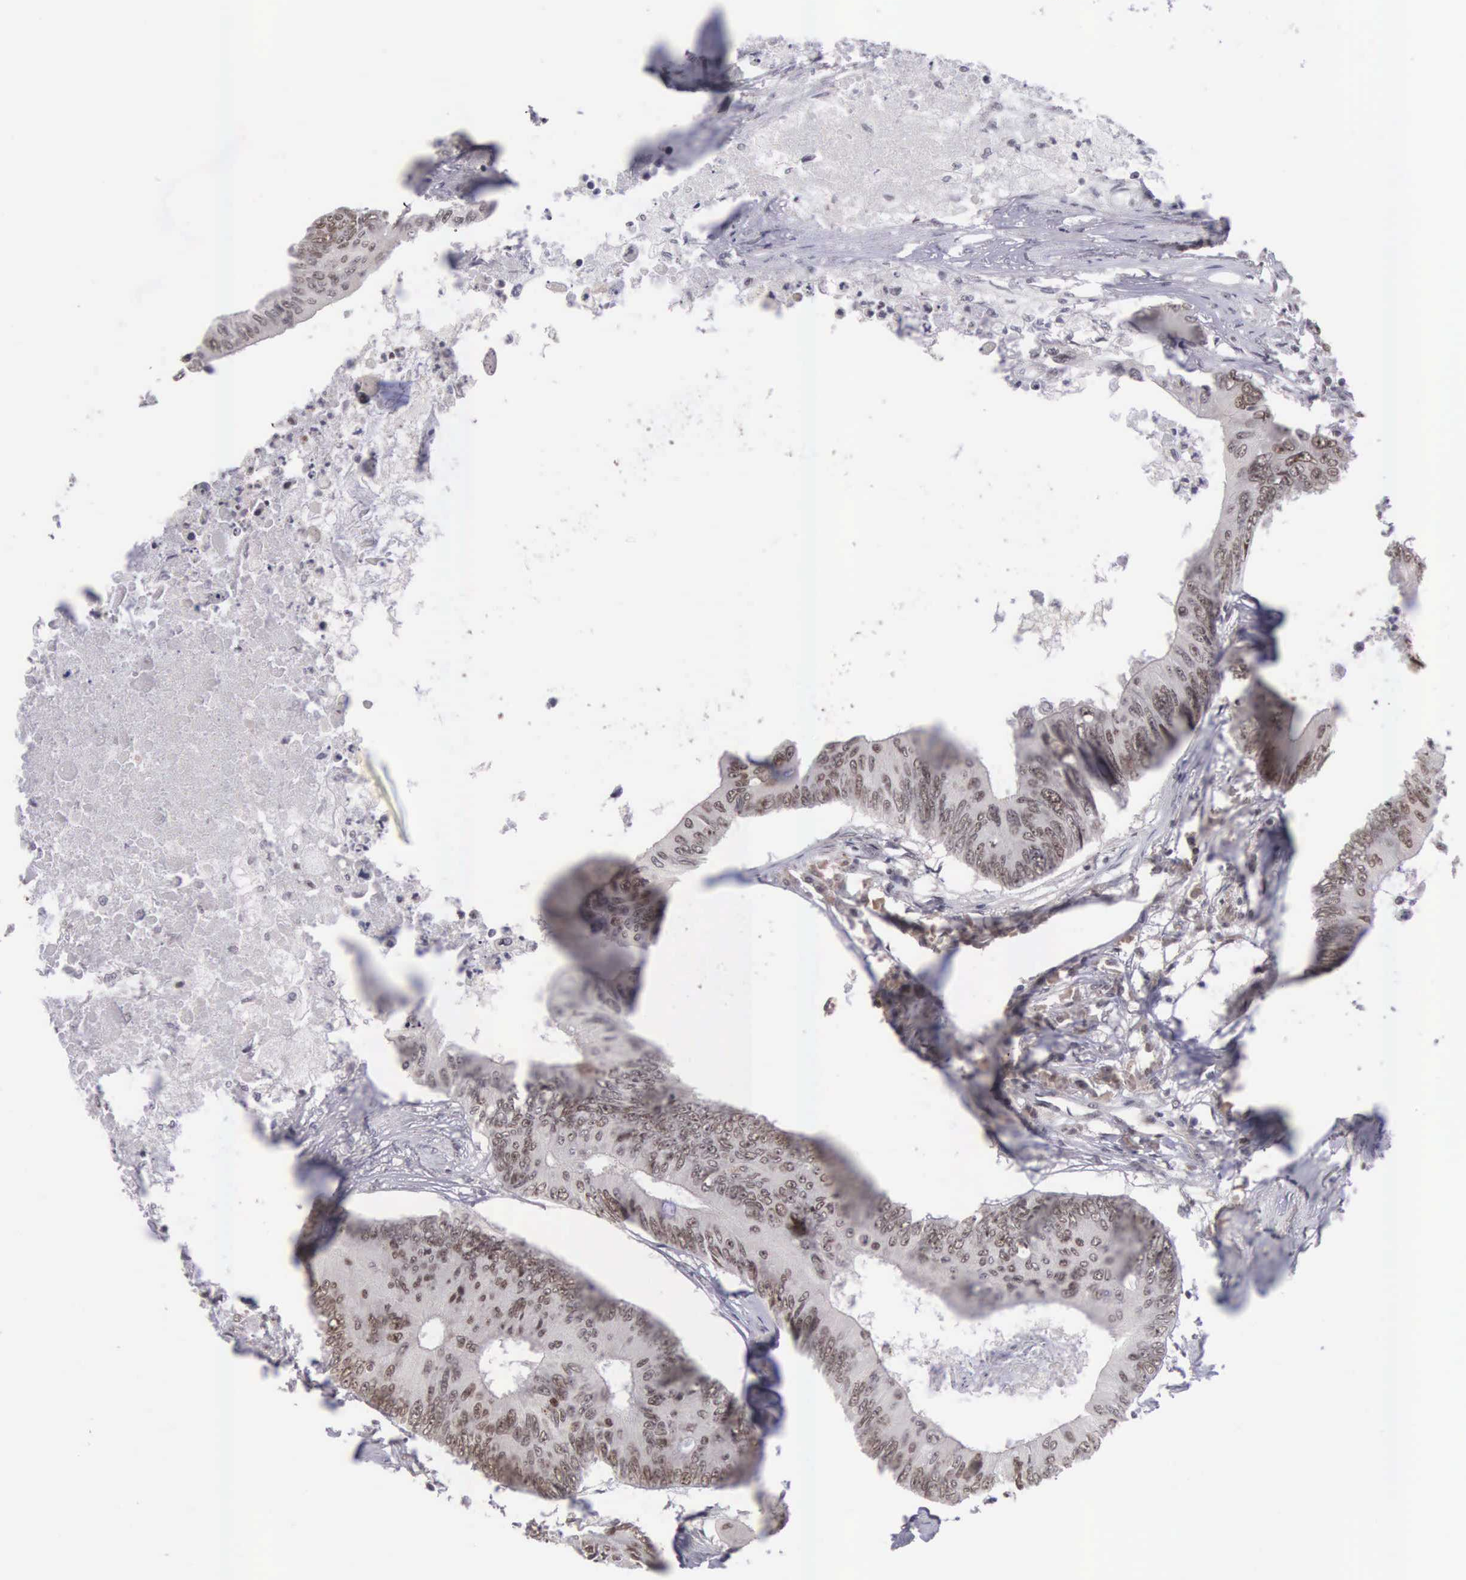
{"staining": {"intensity": "moderate", "quantity": ">75%", "location": "nuclear"}, "tissue": "colorectal cancer", "cell_type": "Tumor cells", "image_type": "cancer", "snomed": [{"axis": "morphology", "description": "Adenocarcinoma, NOS"}, {"axis": "topography", "description": "Colon"}], "caption": "There is medium levels of moderate nuclear positivity in tumor cells of adenocarcinoma (colorectal), as demonstrated by immunohistochemical staining (brown color).", "gene": "ZNF275", "patient": {"sex": "male", "age": 65}}